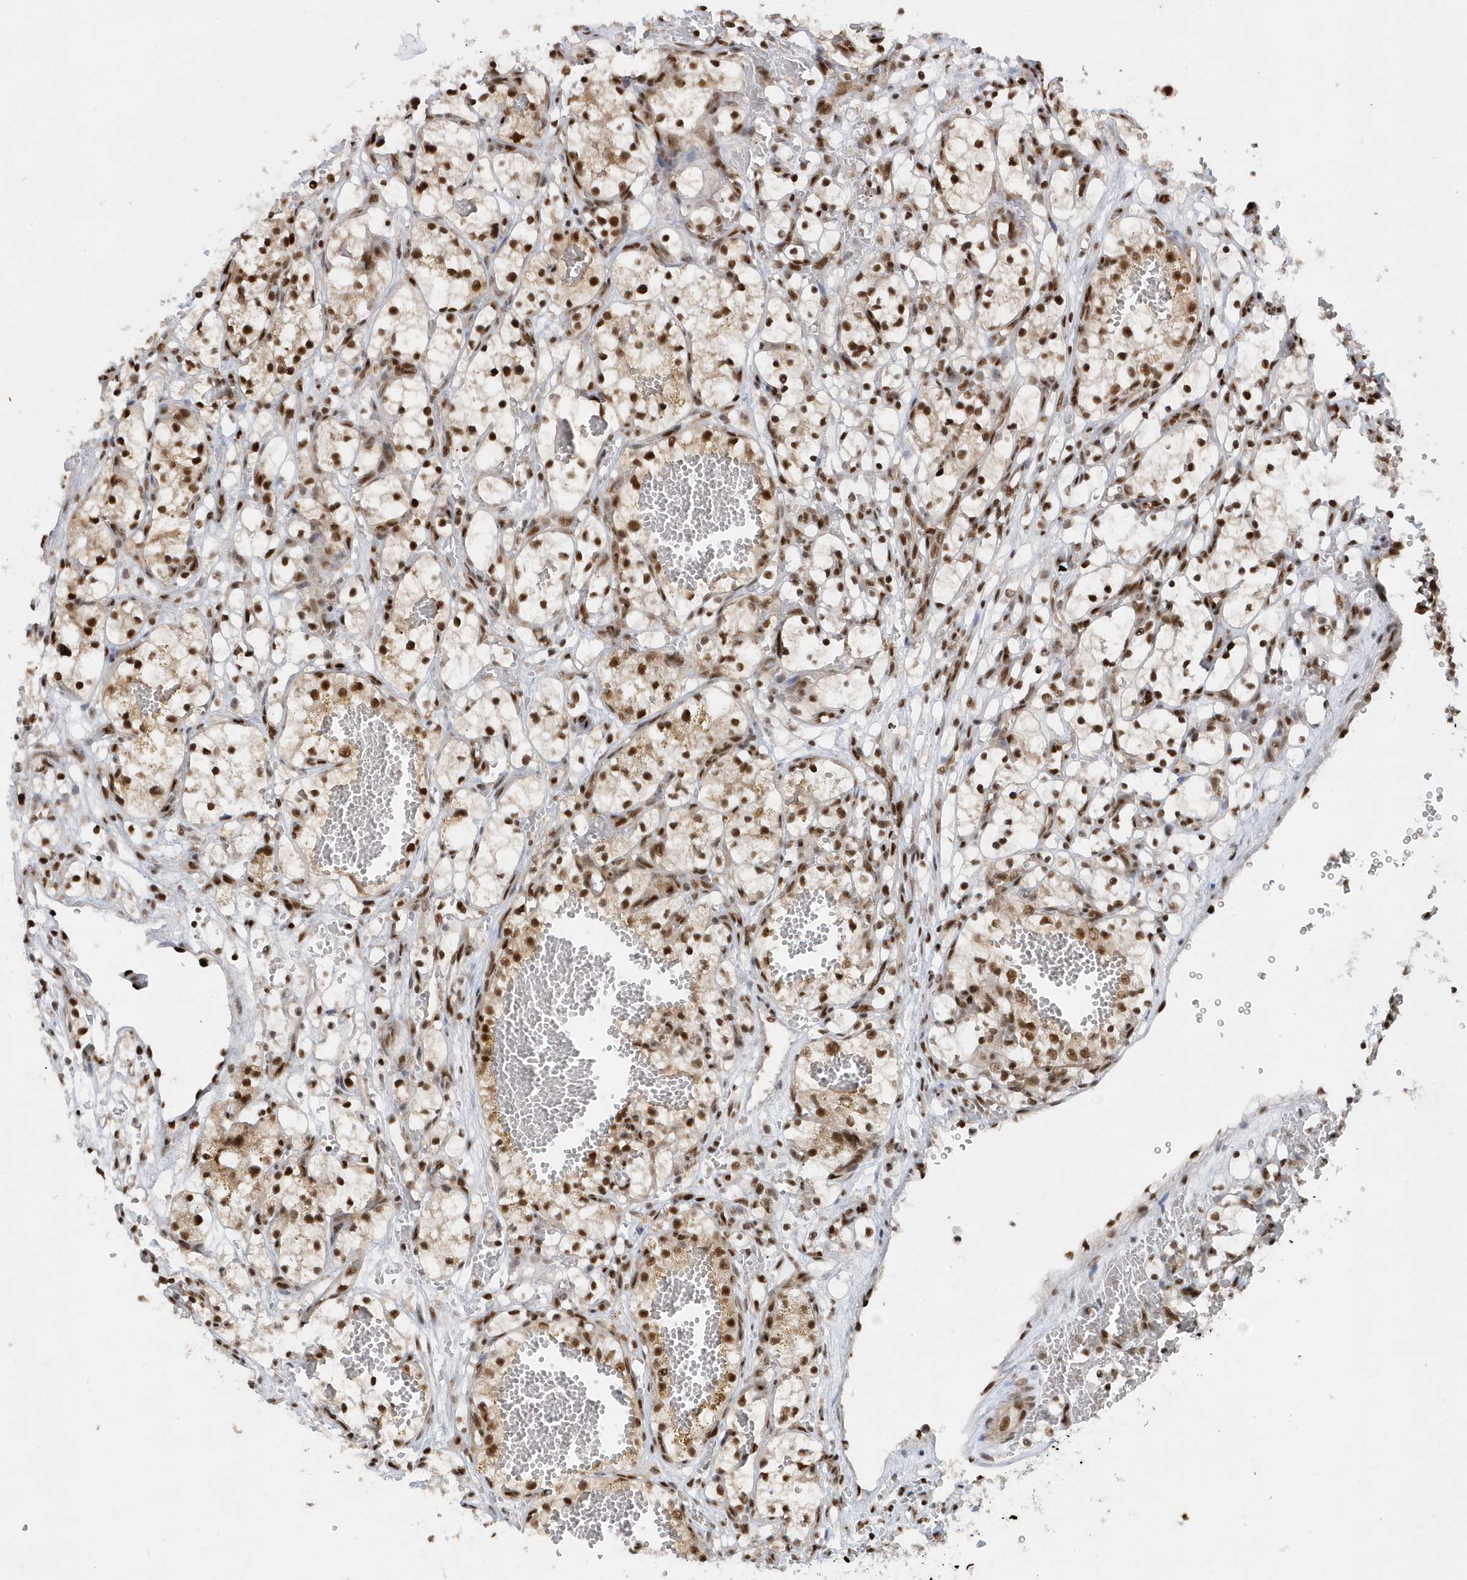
{"staining": {"intensity": "strong", "quantity": ">75%", "location": "nuclear"}, "tissue": "renal cancer", "cell_type": "Tumor cells", "image_type": "cancer", "snomed": [{"axis": "morphology", "description": "Adenocarcinoma, NOS"}, {"axis": "topography", "description": "Kidney"}], "caption": "Protein staining reveals strong nuclear staining in about >75% of tumor cells in renal adenocarcinoma. Using DAB (brown) and hematoxylin (blue) stains, captured at high magnification using brightfield microscopy.", "gene": "SEPHS1", "patient": {"sex": "female", "age": 69}}